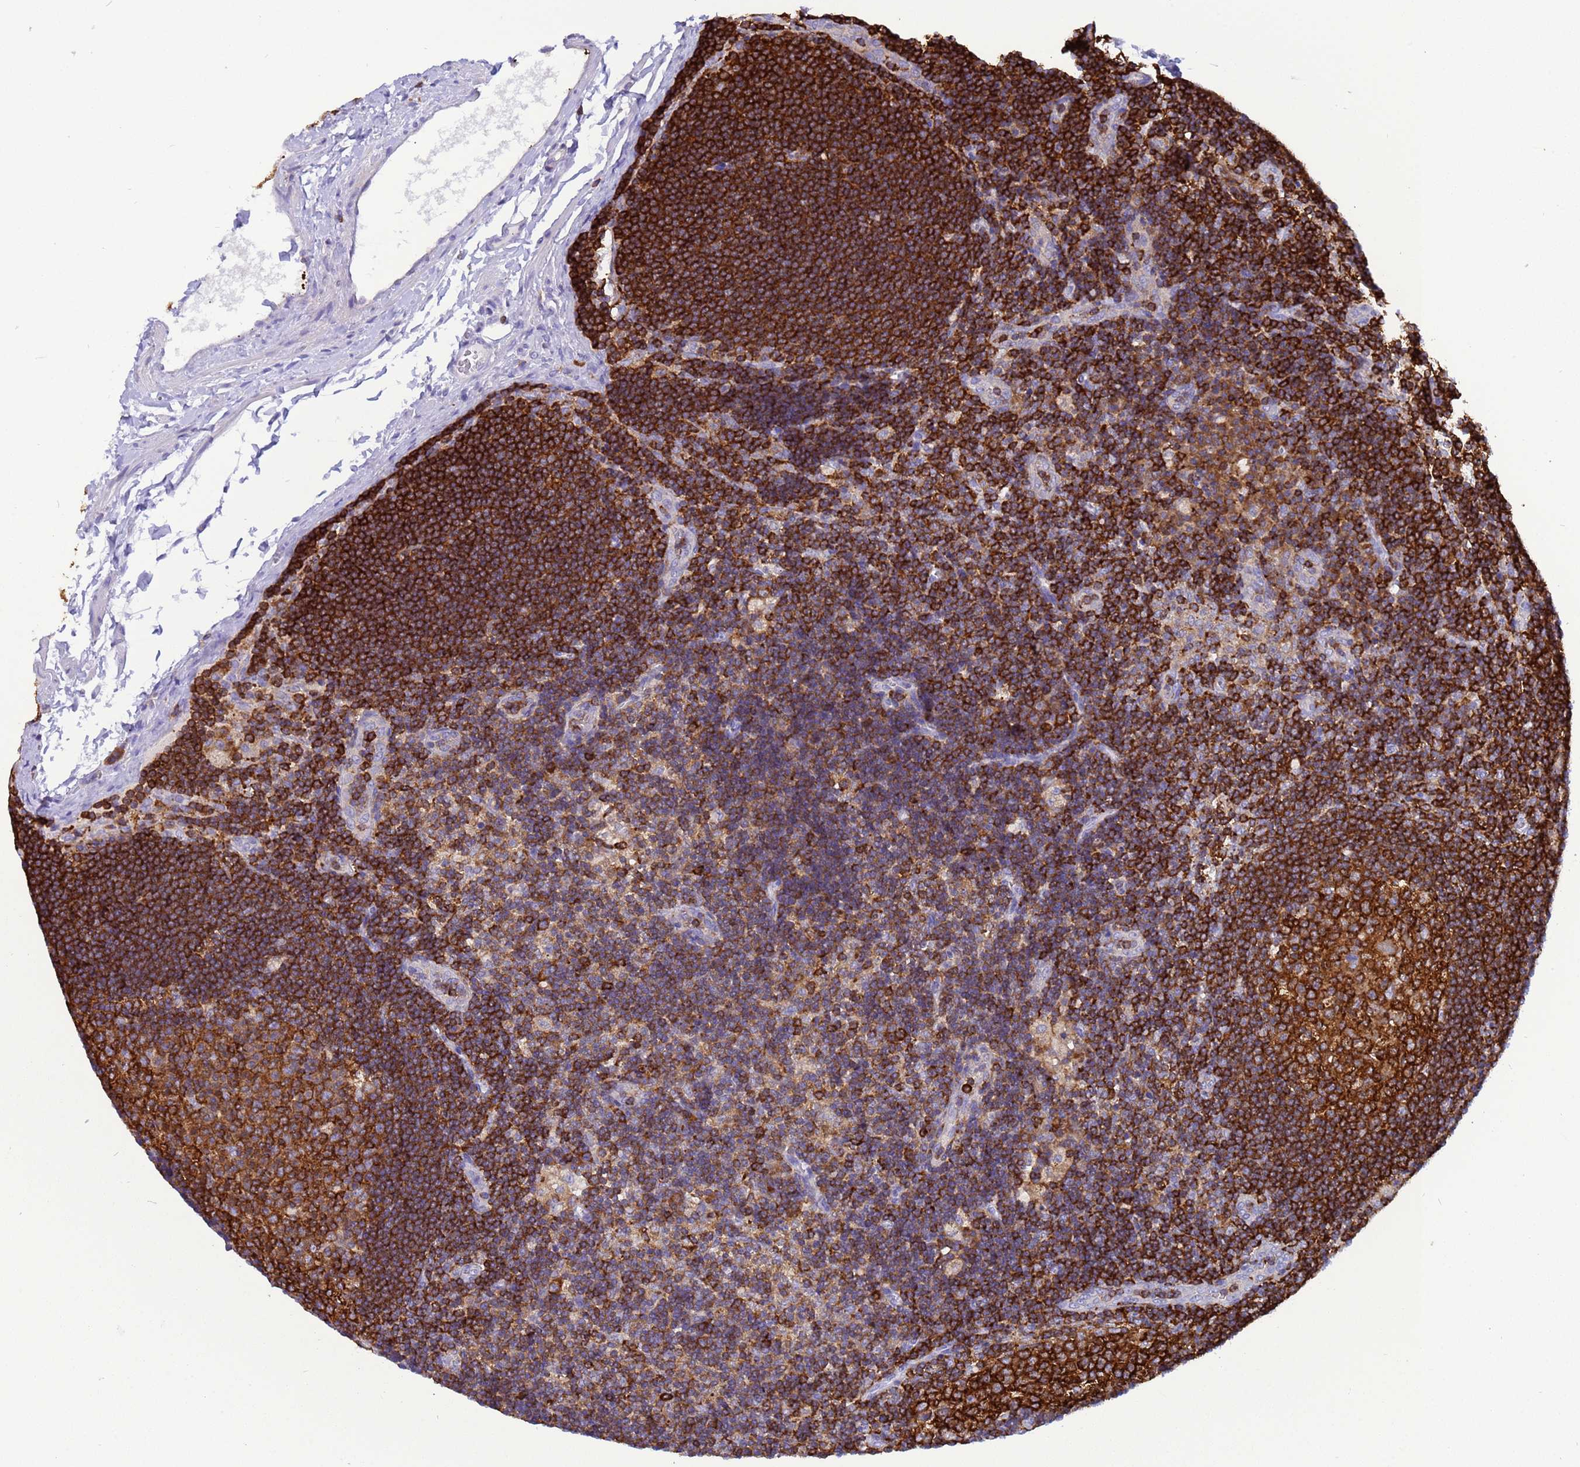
{"staining": {"intensity": "strong", "quantity": ">75%", "location": "cytoplasmic/membranous"}, "tissue": "lymph node", "cell_type": "Germinal center cells", "image_type": "normal", "snomed": [{"axis": "morphology", "description": "Normal tissue, NOS"}, {"axis": "topography", "description": "Lymph node"}], "caption": "Lymph node stained for a protein exhibits strong cytoplasmic/membranous positivity in germinal center cells. The staining was performed using DAB (3,3'-diaminobenzidine) to visualize the protein expression in brown, while the nuclei were stained in blue with hematoxylin (Magnification: 20x).", "gene": "EZR", "patient": {"sex": "male", "age": 24}}